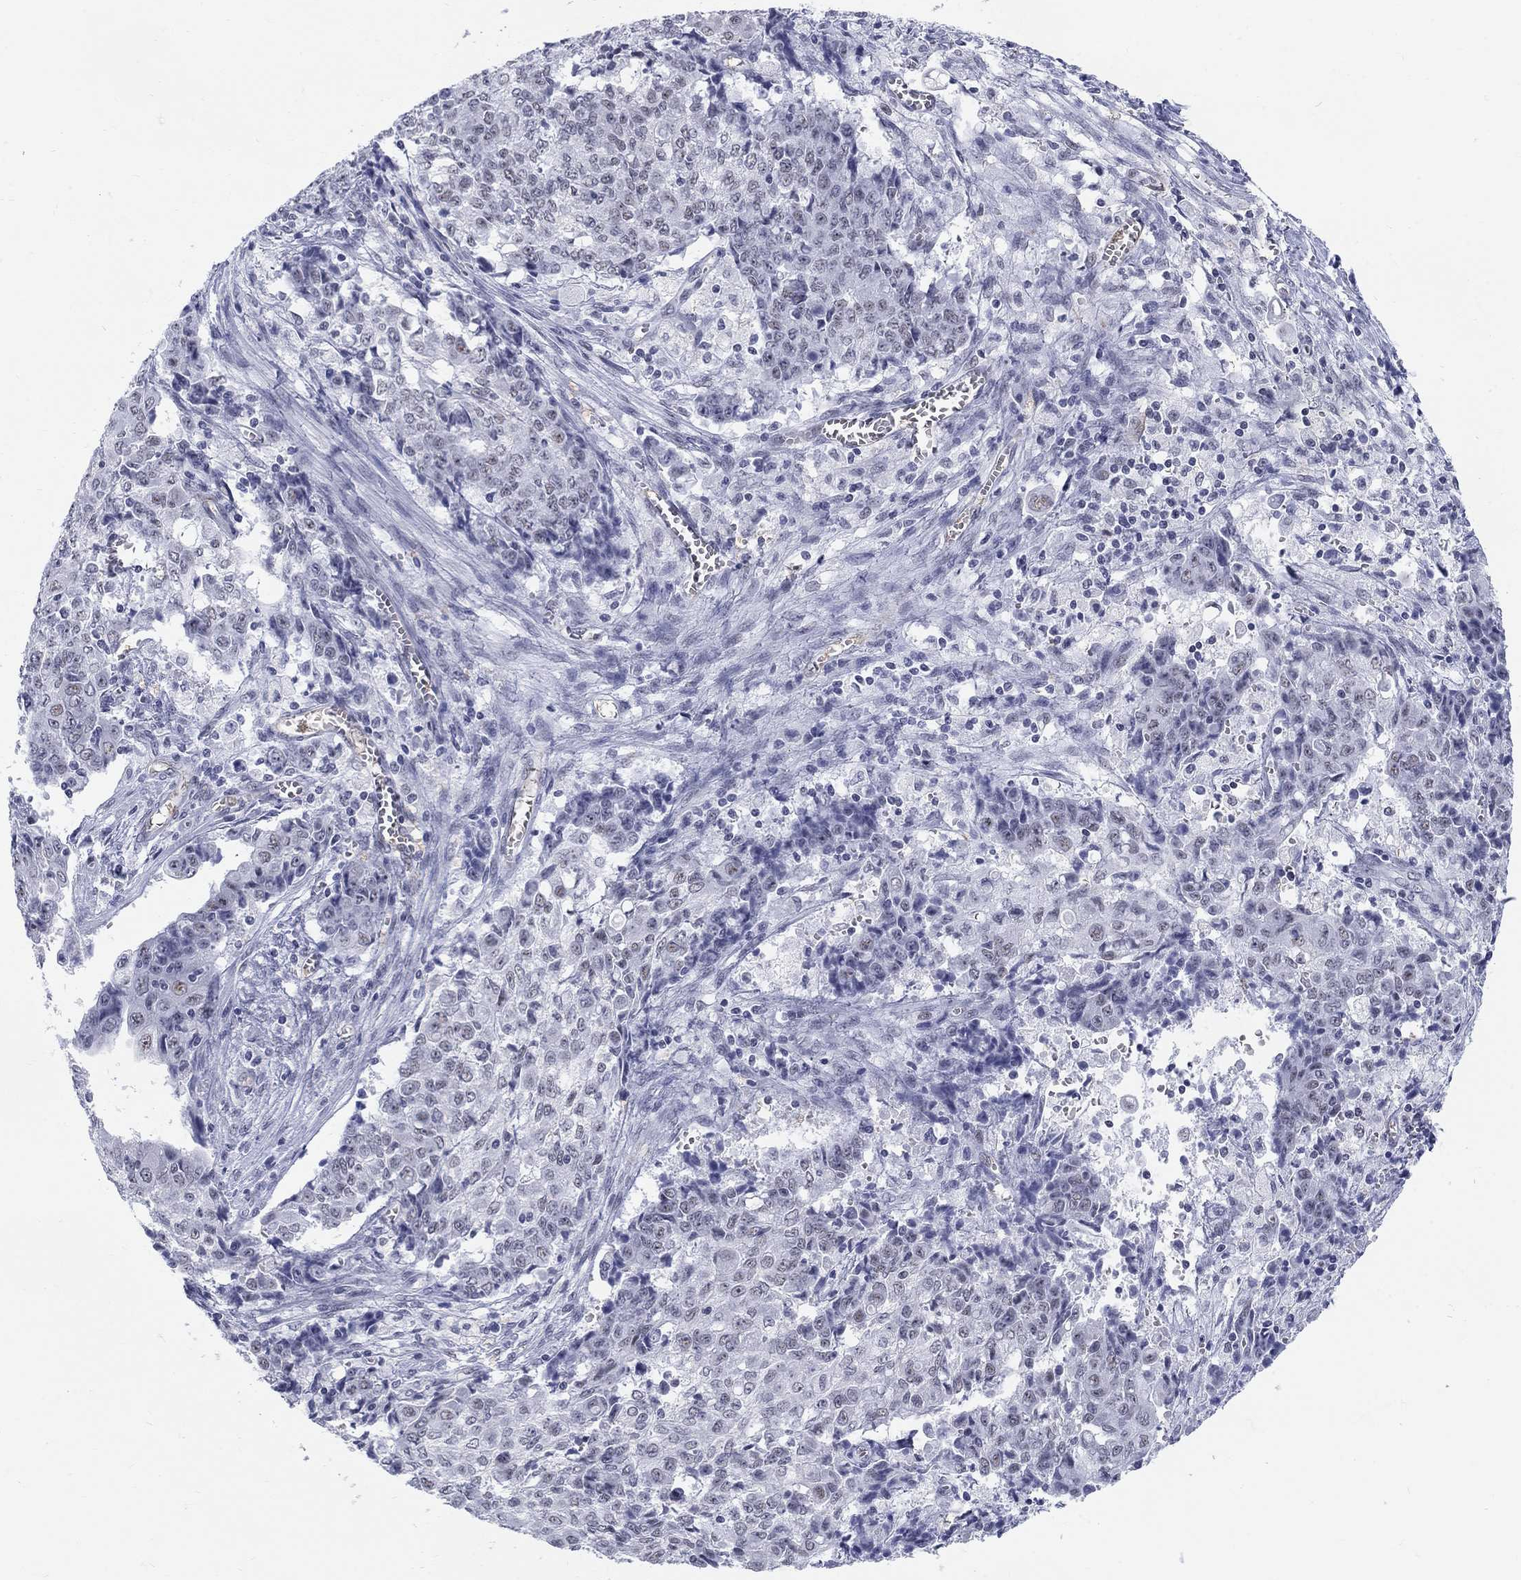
{"staining": {"intensity": "negative", "quantity": "none", "location": "none"}, "tissue": "ovarian cancer", "cell_type": "Tumor cells", "image_type": "cancer", "snomed": [{"axis": "morphology", "description": "Carcinoma, endometroid"}, {"axis": "topography", "description": "Ovary"}], "caption": "Image shows no protein expression in tumor cells of ovarian endometroid carcinoma tissue.", "gene": "DMTN", "patient": {"sex": "female", "age": 42}}